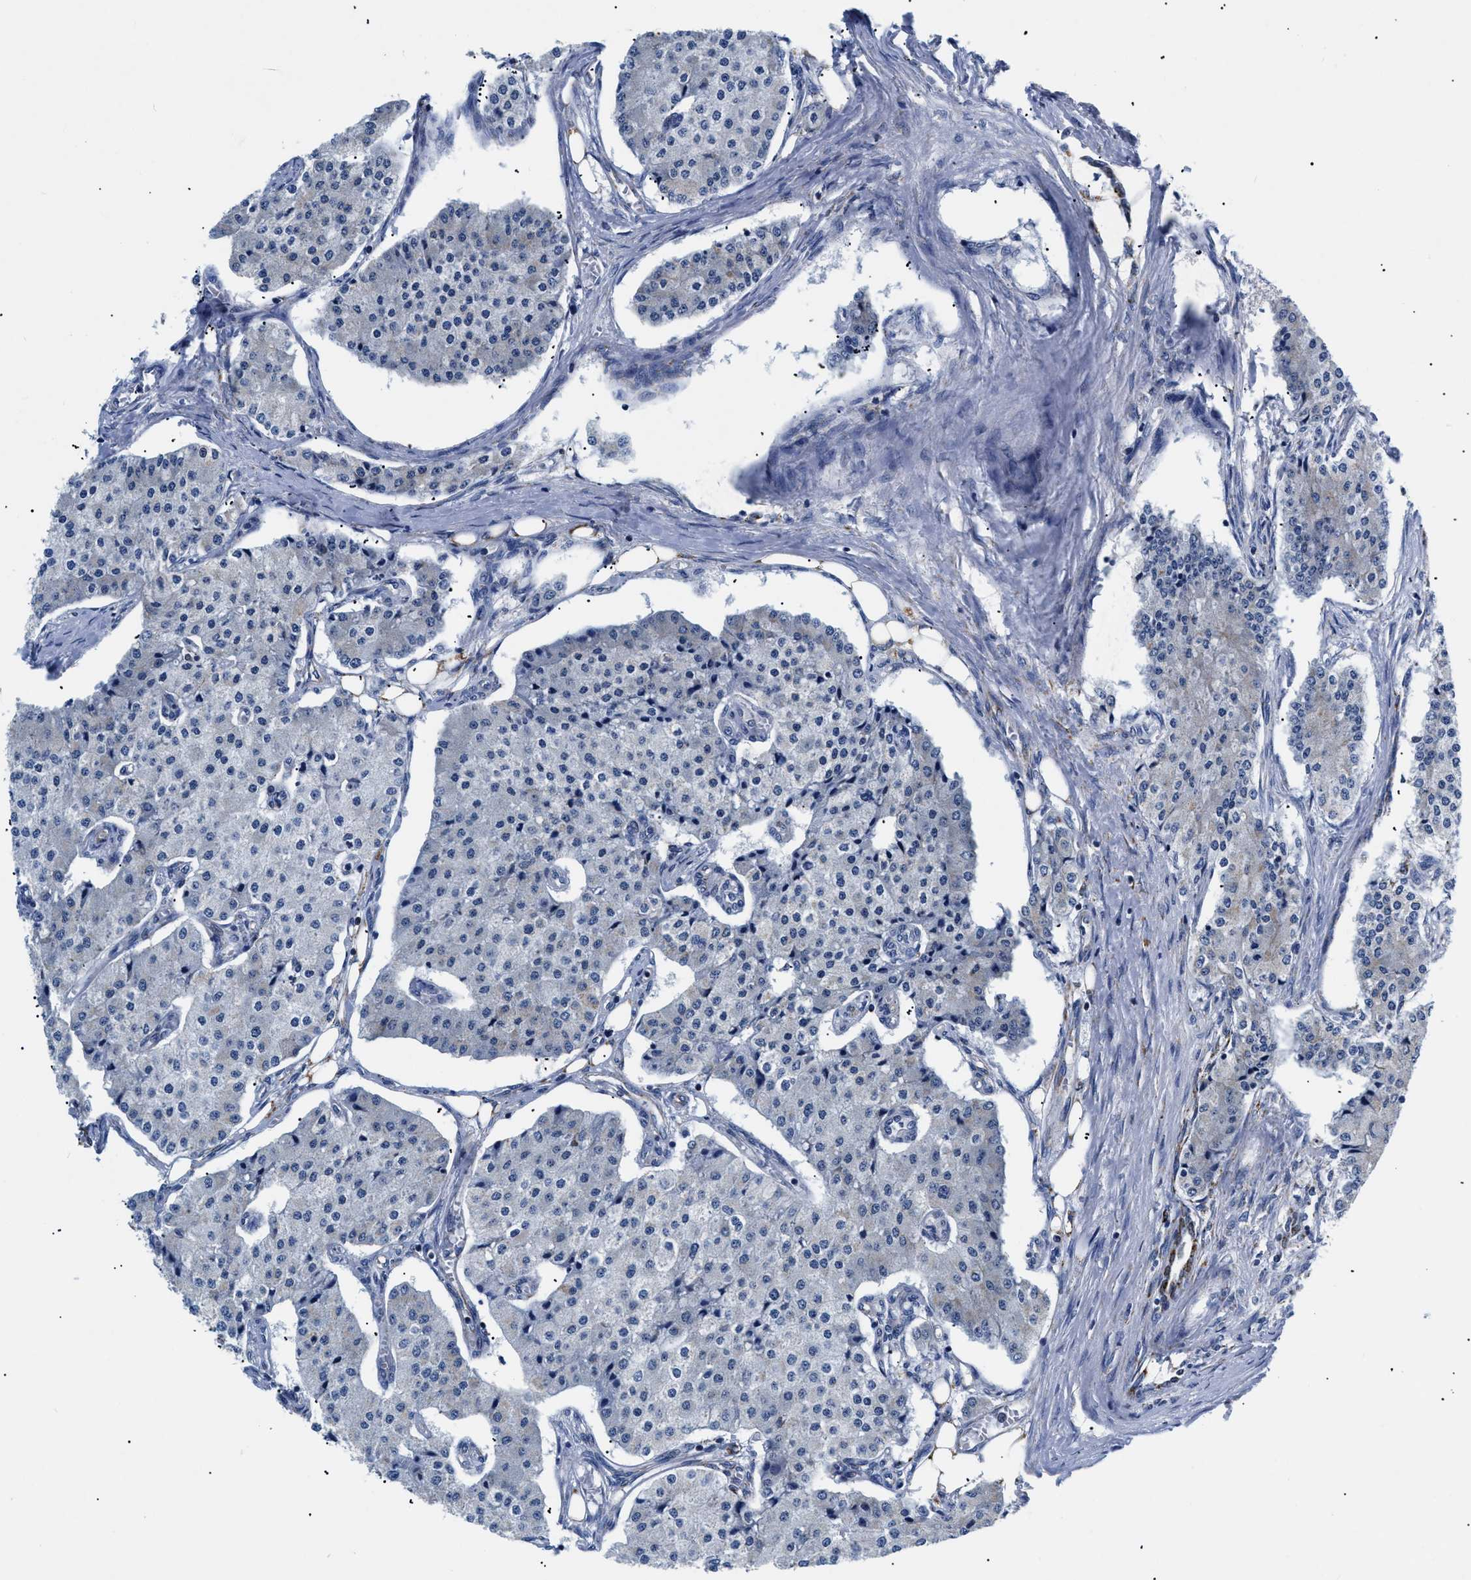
{"staining": {"intensity": "negative", "quantity": "none", "location": "none"}, "tissue": "carcinoid", "cell_type": "Tumor cells", "image_type": "cancer", "snomed": [{"axis": "morphology", "description": "Carcinoid, malignant, NOS"}, {"axis": "topography", "description": "Colon"}], "caption": "Immunohistochemical staining of malignant carcinoid shows no significant staining in tumor cells.", "gene": "GPR149", "patient": {"sex": "female", "age": 52}}